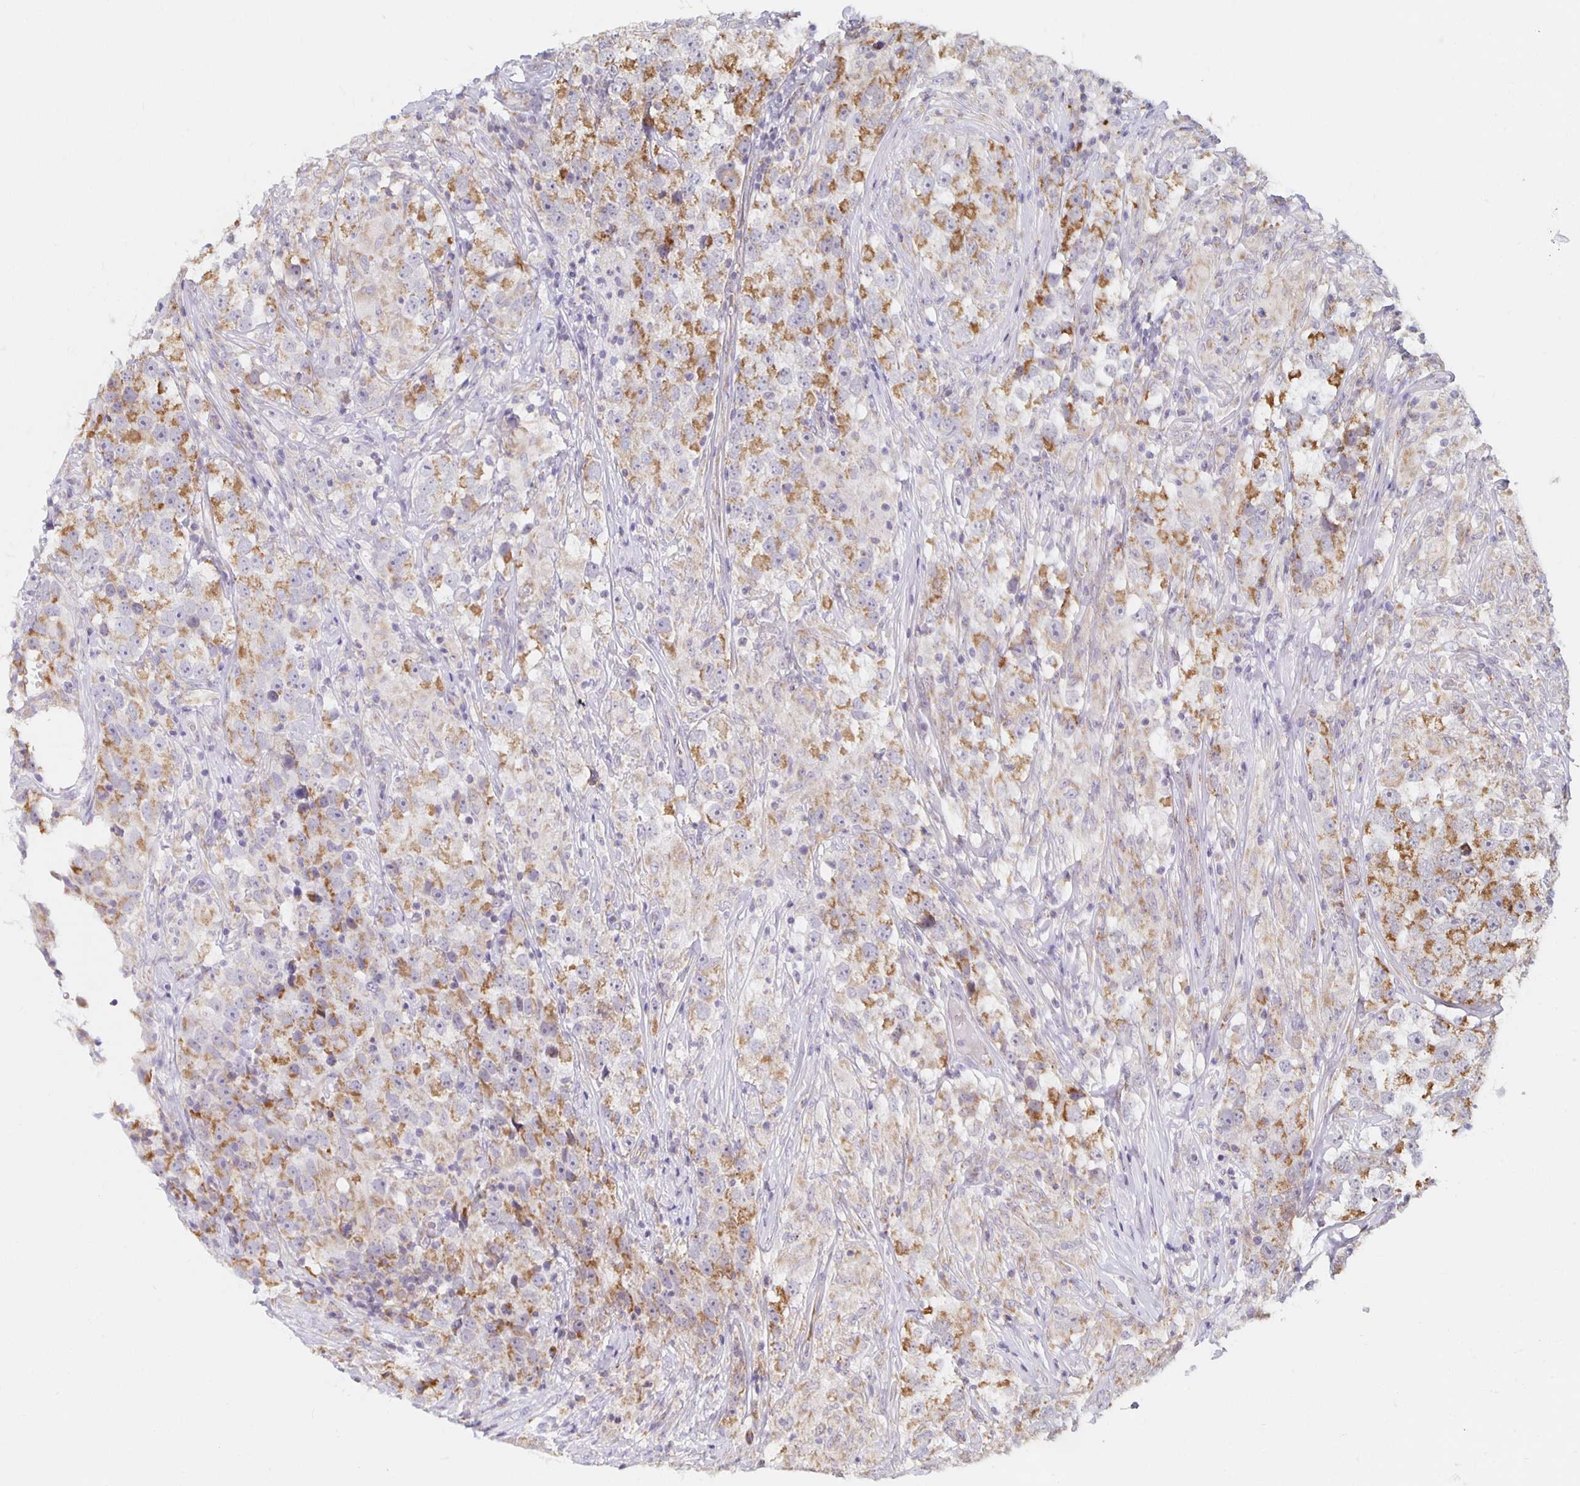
{"staining": {"intensity": "moderate", "quantity": ">75%", "location": "cytoplasmic/membranous"}, "tissue": "testis cancer", "cell_type": "Tumor cells", "image_type": "cancer", "snomed": [{"axis": "morphology", "description": "Seminoma, NOS"}, {"axis": "topography", "description": "Testis"}], "caption": "Human testis cancer stained for a protein (brown) exhibits moderate cytoplasmic/membranous positive staining in approximately >75% of tumor cells.", "gene": "MRPL28", "patient": {"sex": "male", "age": 46}}